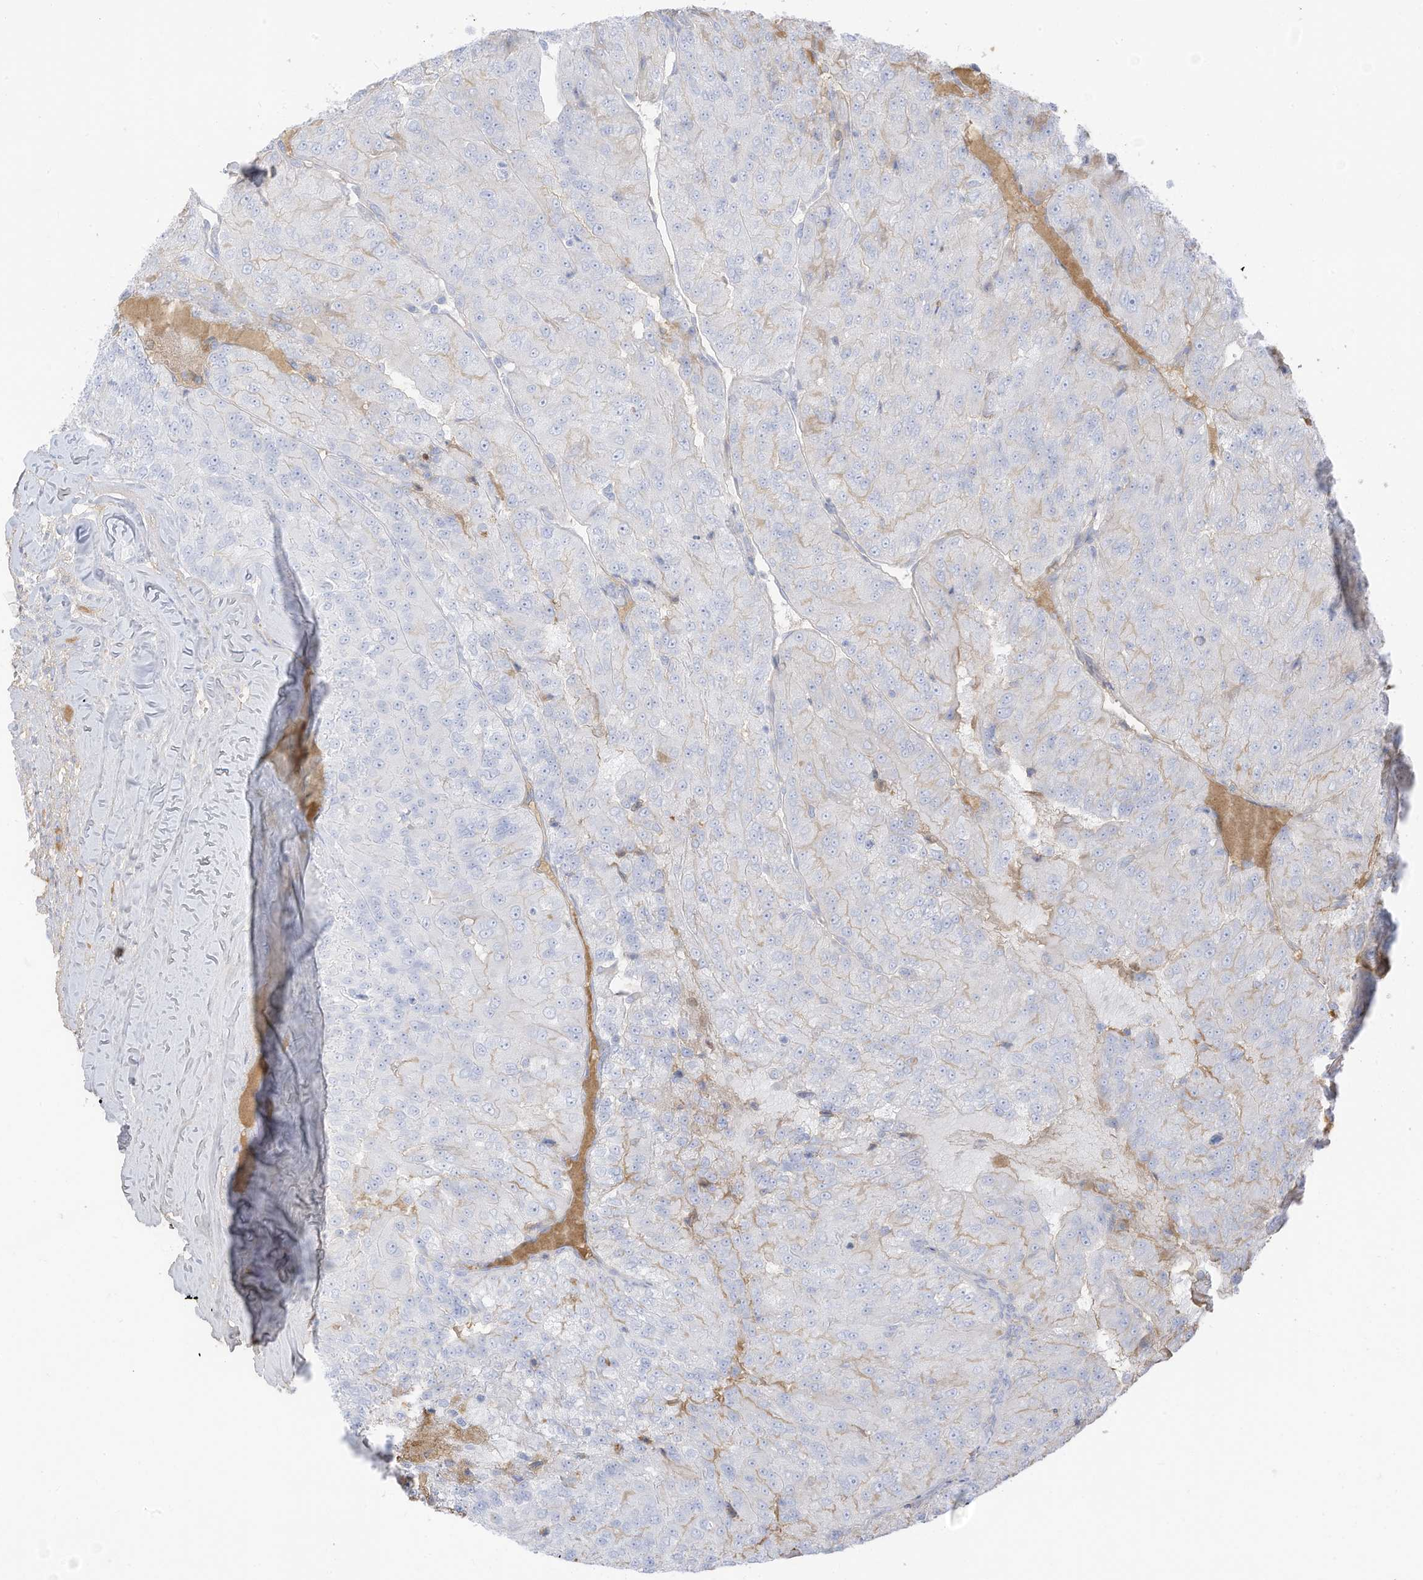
{"staining": {"intensity": "weak", "quantity": "<25%", "location": "cytoplasmic/membranous"}, "tissue": "renal cancer", "cell_type": "Tumor cells", "image_type": "cancer", "snomed": [{"axis": "morphology", "description": "Adenocarcinoma, NOS"}, {"axis": "topography", "description": "Kidney"}], "caption": "The image reveals no significant expression in tumor cells of renal adenocarcinoma. (DAB immunohistochemistry visualized using brightfield microscopy, high magnification).", "gene": "HSD17B13", "patient": {"sex": "female", "age": 63}}